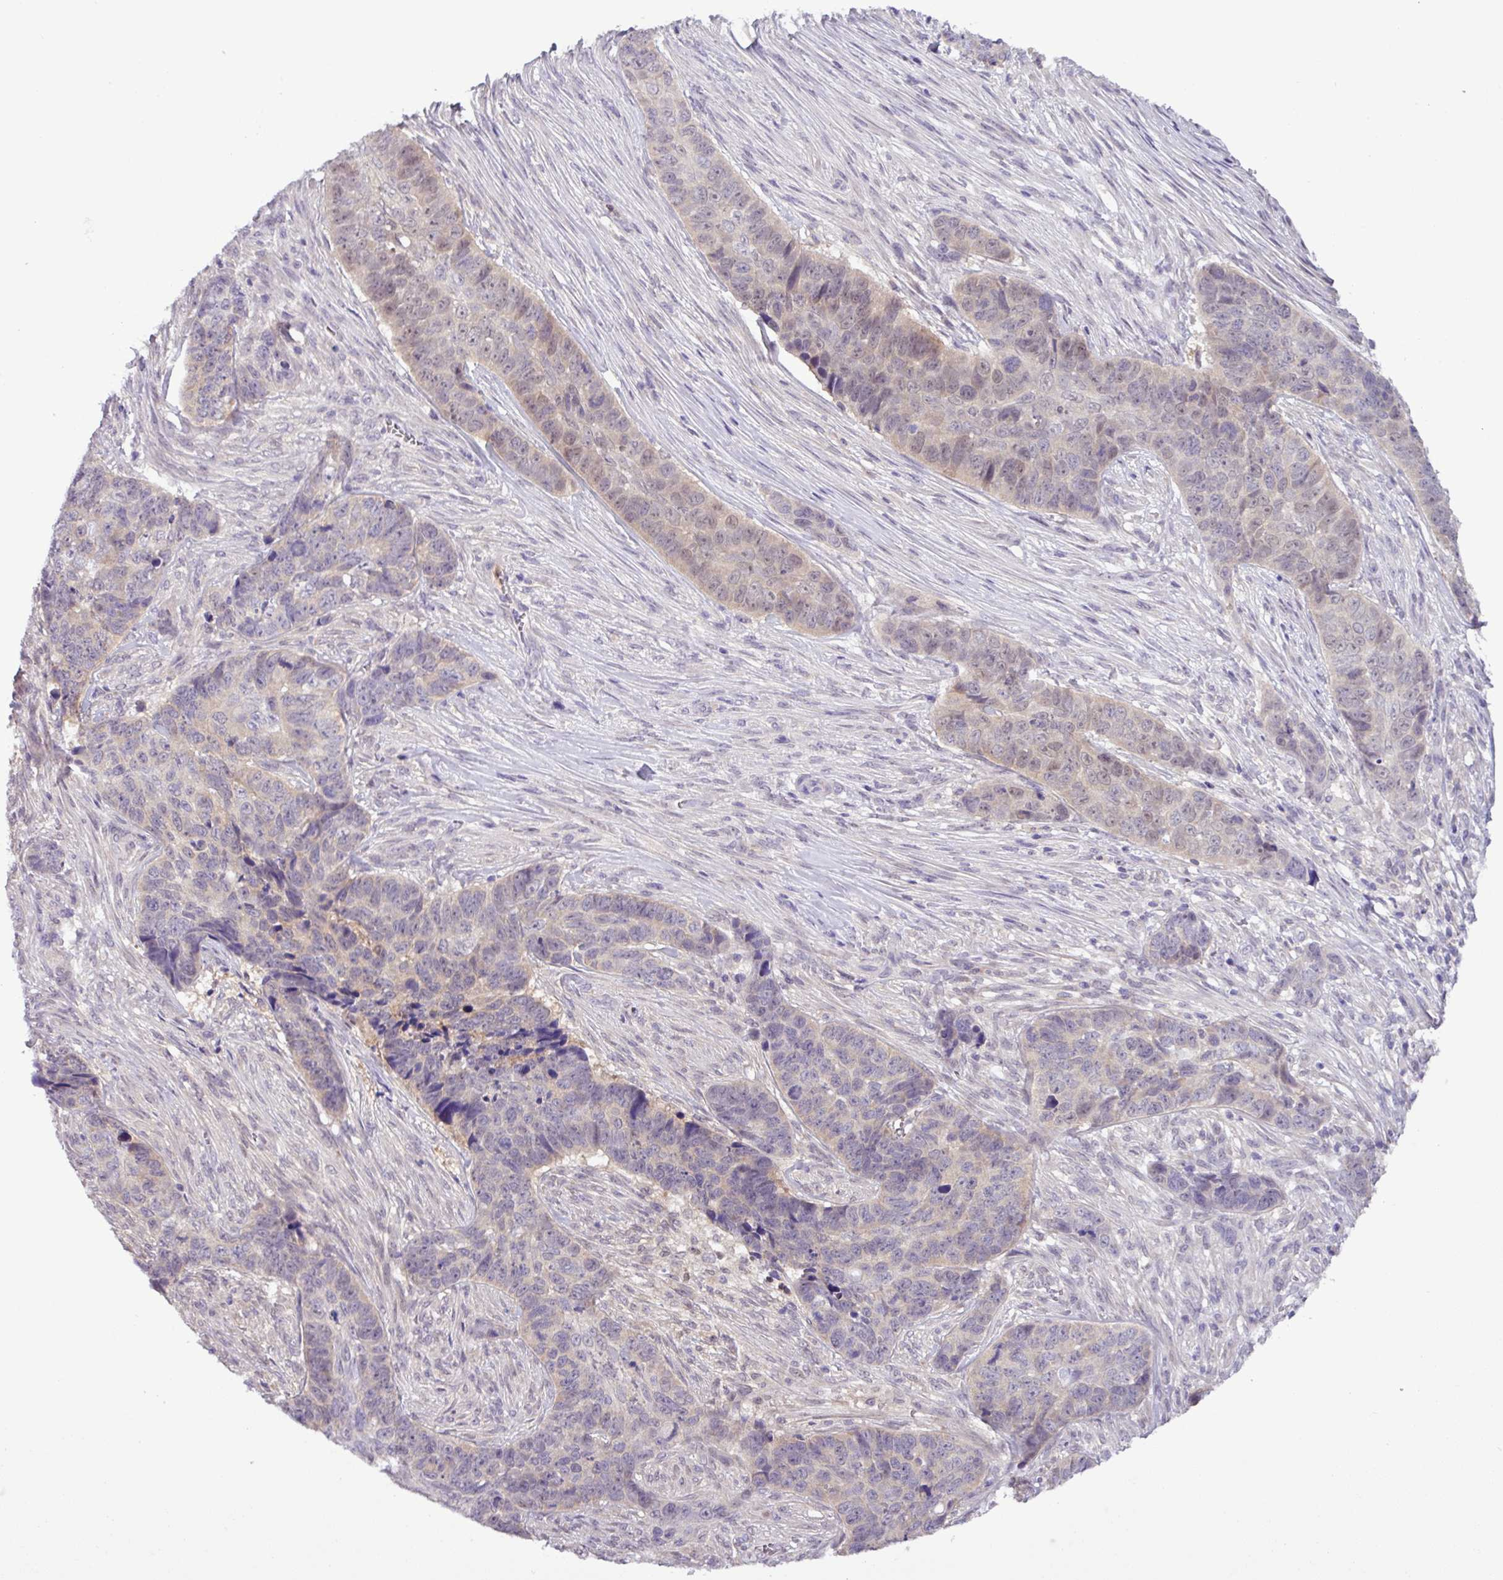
{"staining": {"intensity": "weak", "quantity": "<25%", "location": "nuclear"}, "tissue": "skin cancer", "cell_type": "Tumor cells", "image_type": "cancer", "snomed": [{"axis": "morphology", "description": "Basal cell carcinoma"}, {"axis": "topography", "description": "Skin"}], "caption": "Skin cancer (basal cell carcinoma) was stained to show a protein in brown. There is no significant expression in tumor cells.", "gene": "TONSL", "patient": {"sex": "female", "age": 82}}